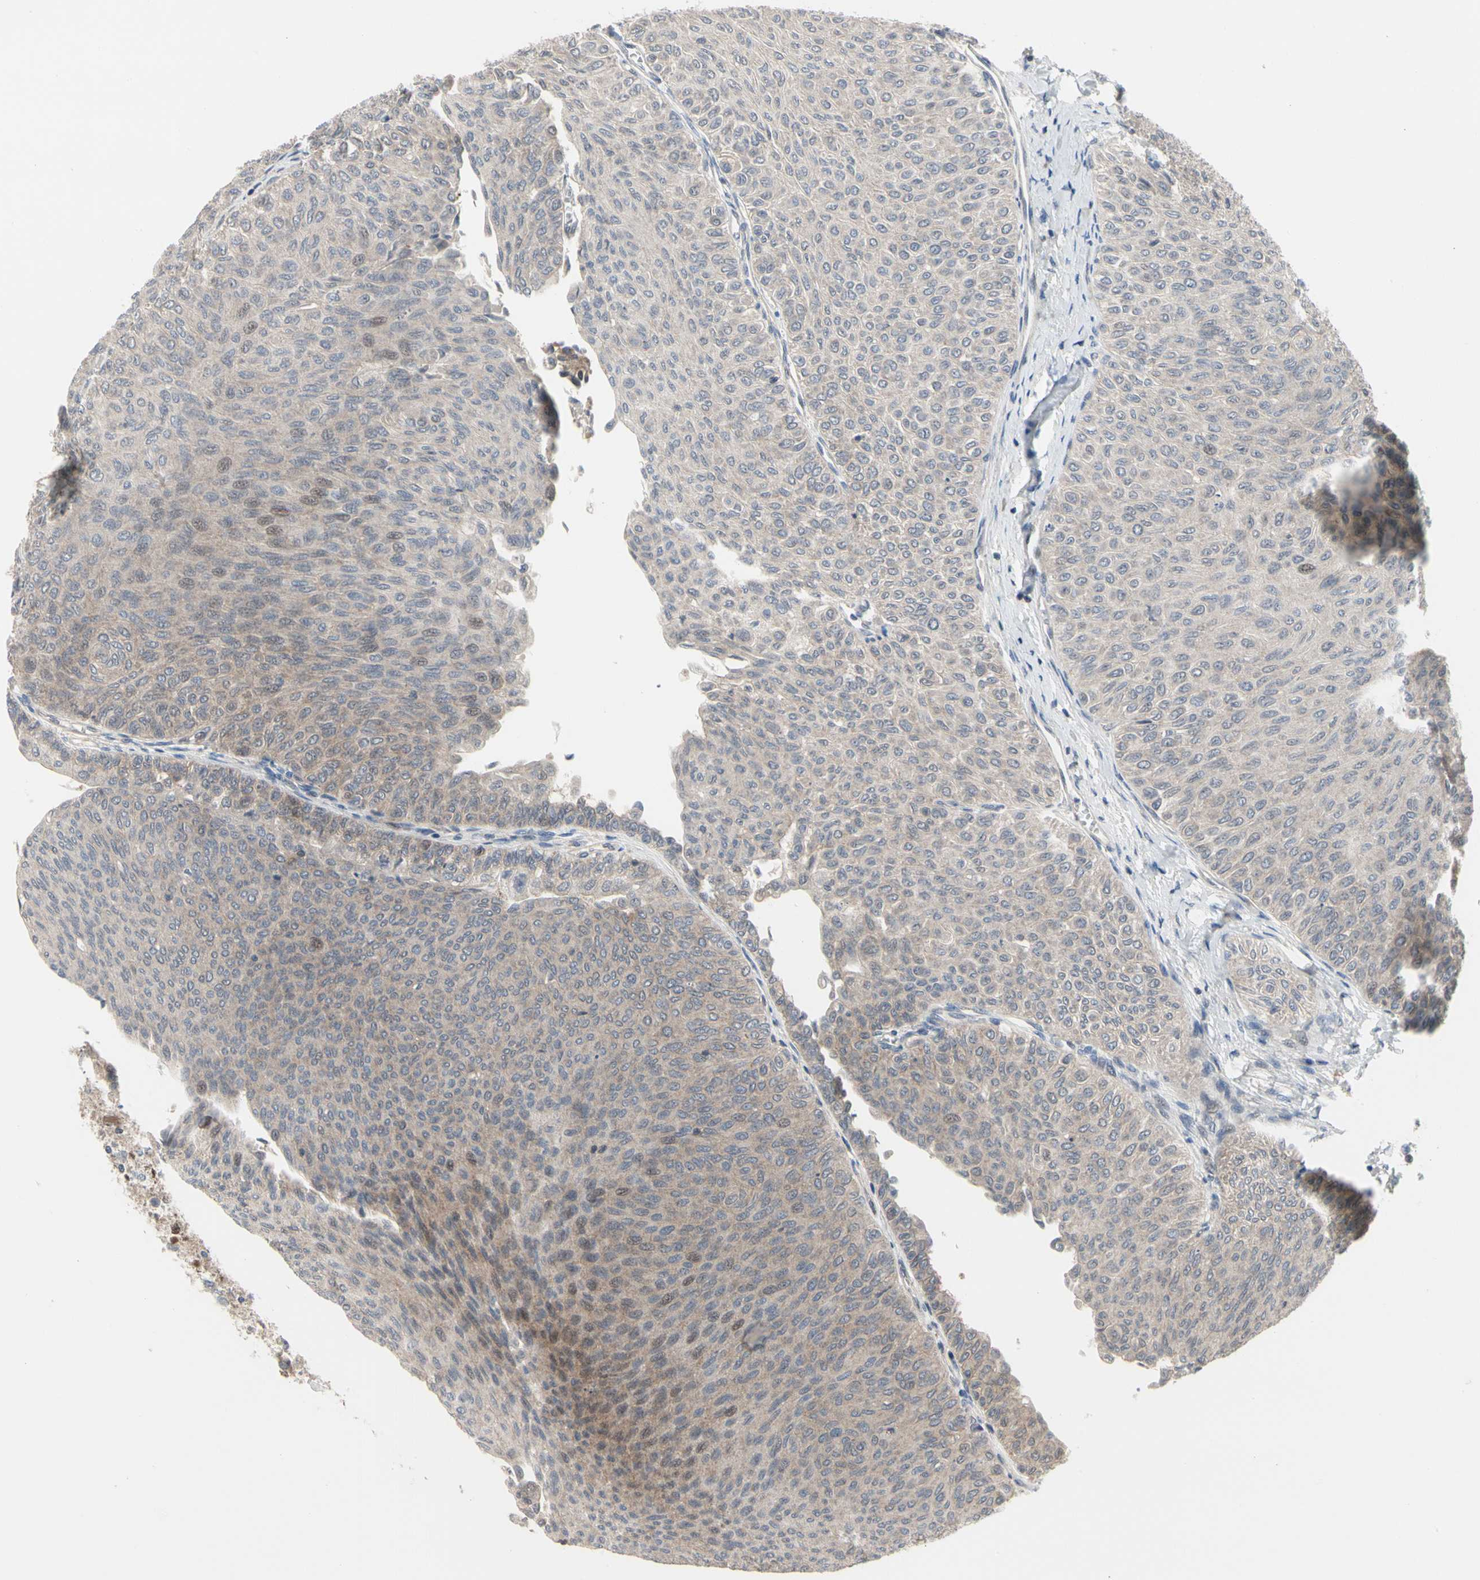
{"staining": {"intensity": "weak", "quantity": ">75%", "location": "cytoplasmic/membranous"}, "tissue": "urothelial cancer", "cell_type": "Tumor cells", "image_type": "cancer", "snomed": [{"axis": "morphology", "description": "Urothelial carcinoma, Low grade"}, {"axis": "topography", "description": "Urinary bladder"}], "caption": "Human urothelial carcinoma (low-grade) stained with a protein marker demonstrates weak staining in tumor cells.", "gene": "CDK5", "patient": {"sex": "male", "age": 78}}